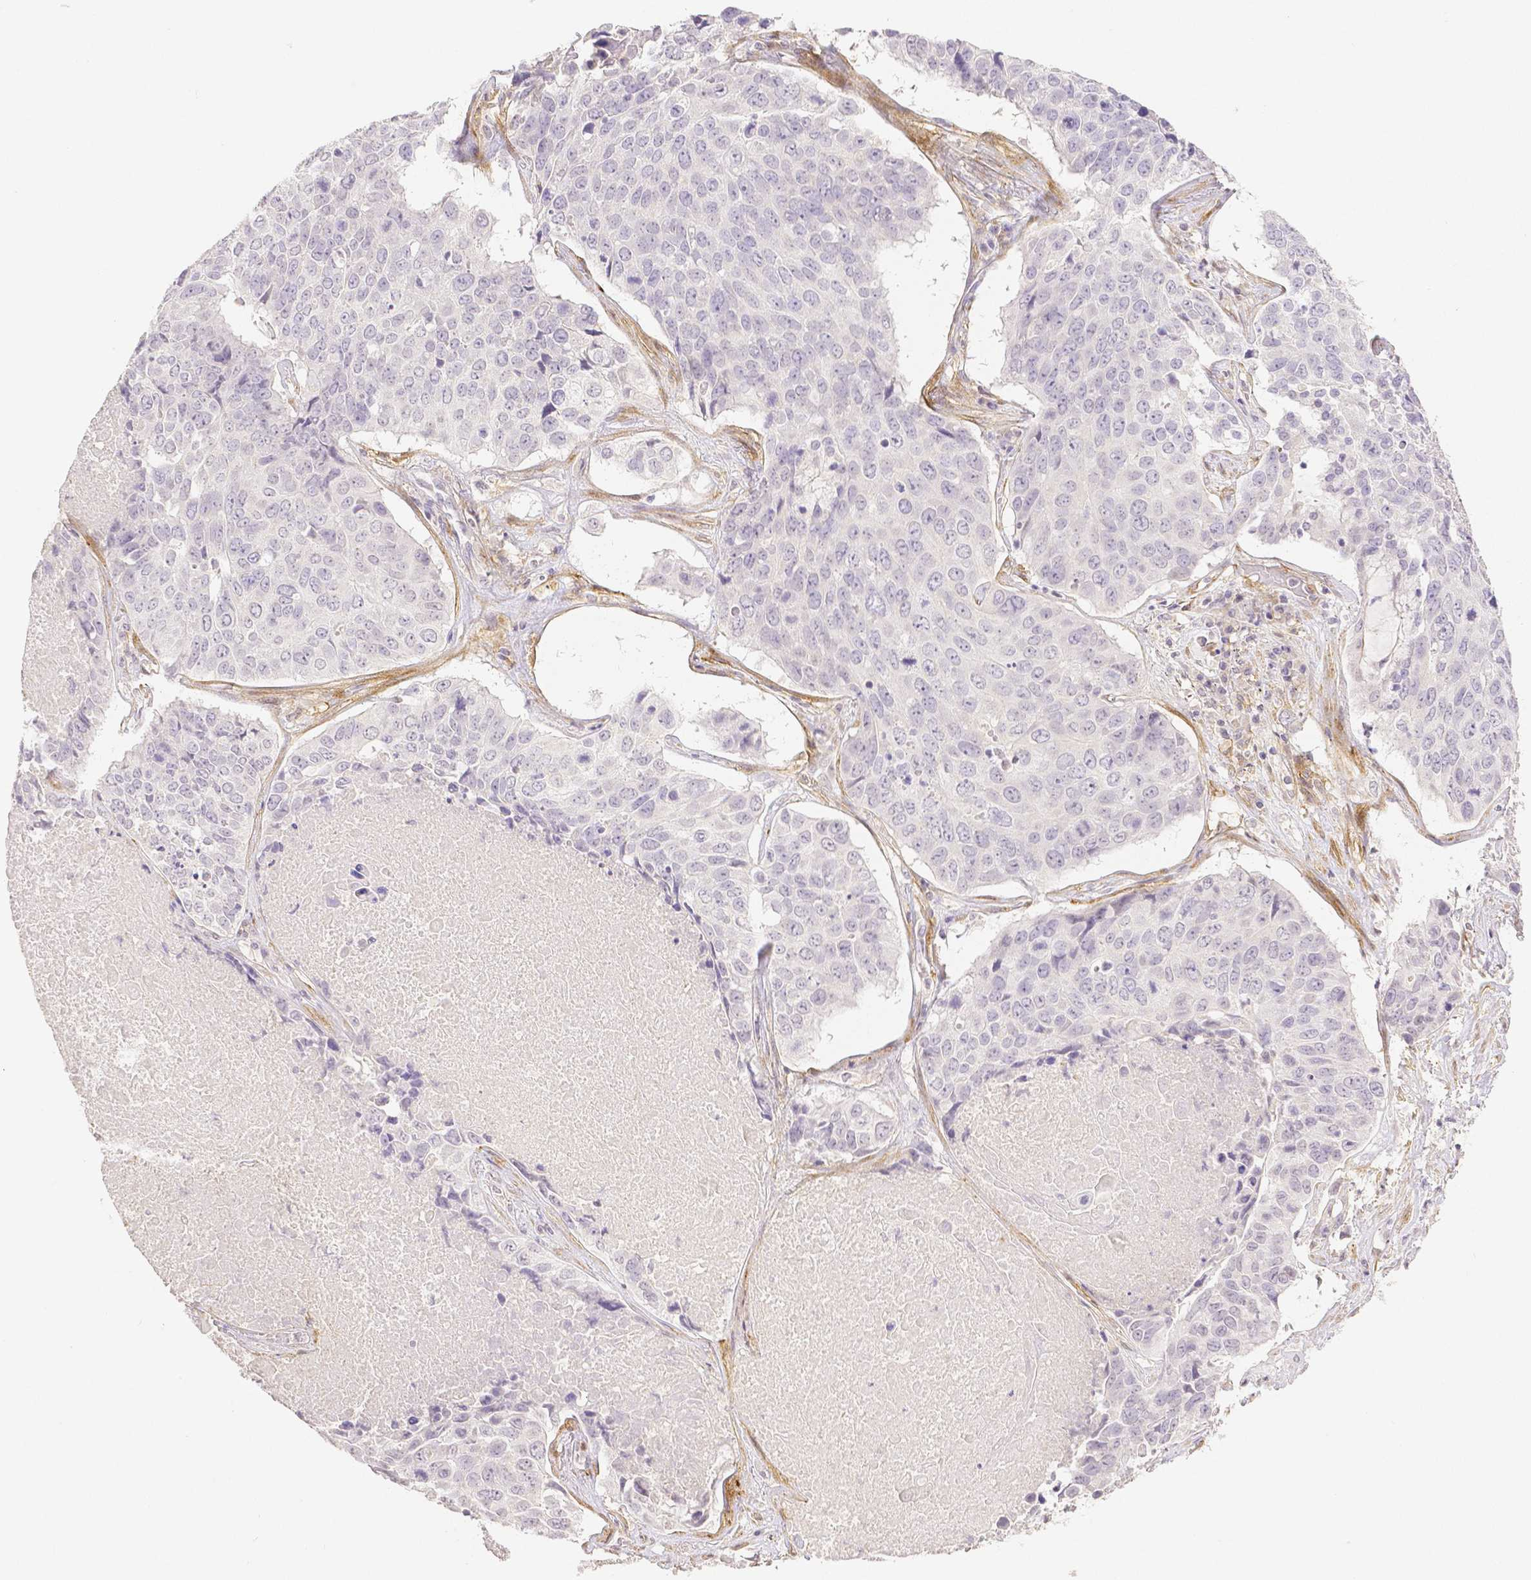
{"staining": {"intensity": "negative", "quantity": "none", "location": "none"}, "tissue": "lung cancer", "cell_type": "Tumor cells", "image_type": "cancer", "snomed": [{"axis": "morphology", "description": "Normal tissue, NOS"}, {"axis": "morphology", "description": "Squamous cell carcinoma, NOS"}, {"axis": "topography", "description": "Bronchus"}, {"axis": "topography", "description": "Lung"}], "caption": "Immunohistochemical staining of human lung cancer (squamous cell carcinoma) shows no significant positivity in tumor cells. Brightfield microscopy of immunohistochemistry (IHC) stained with DAB (3,3'-diaminobenzidine) (brown) and hematoxylin (blue), captured at high magnification.", "gene": "THY1", "patient": {"sex": "male", "age": 64}}